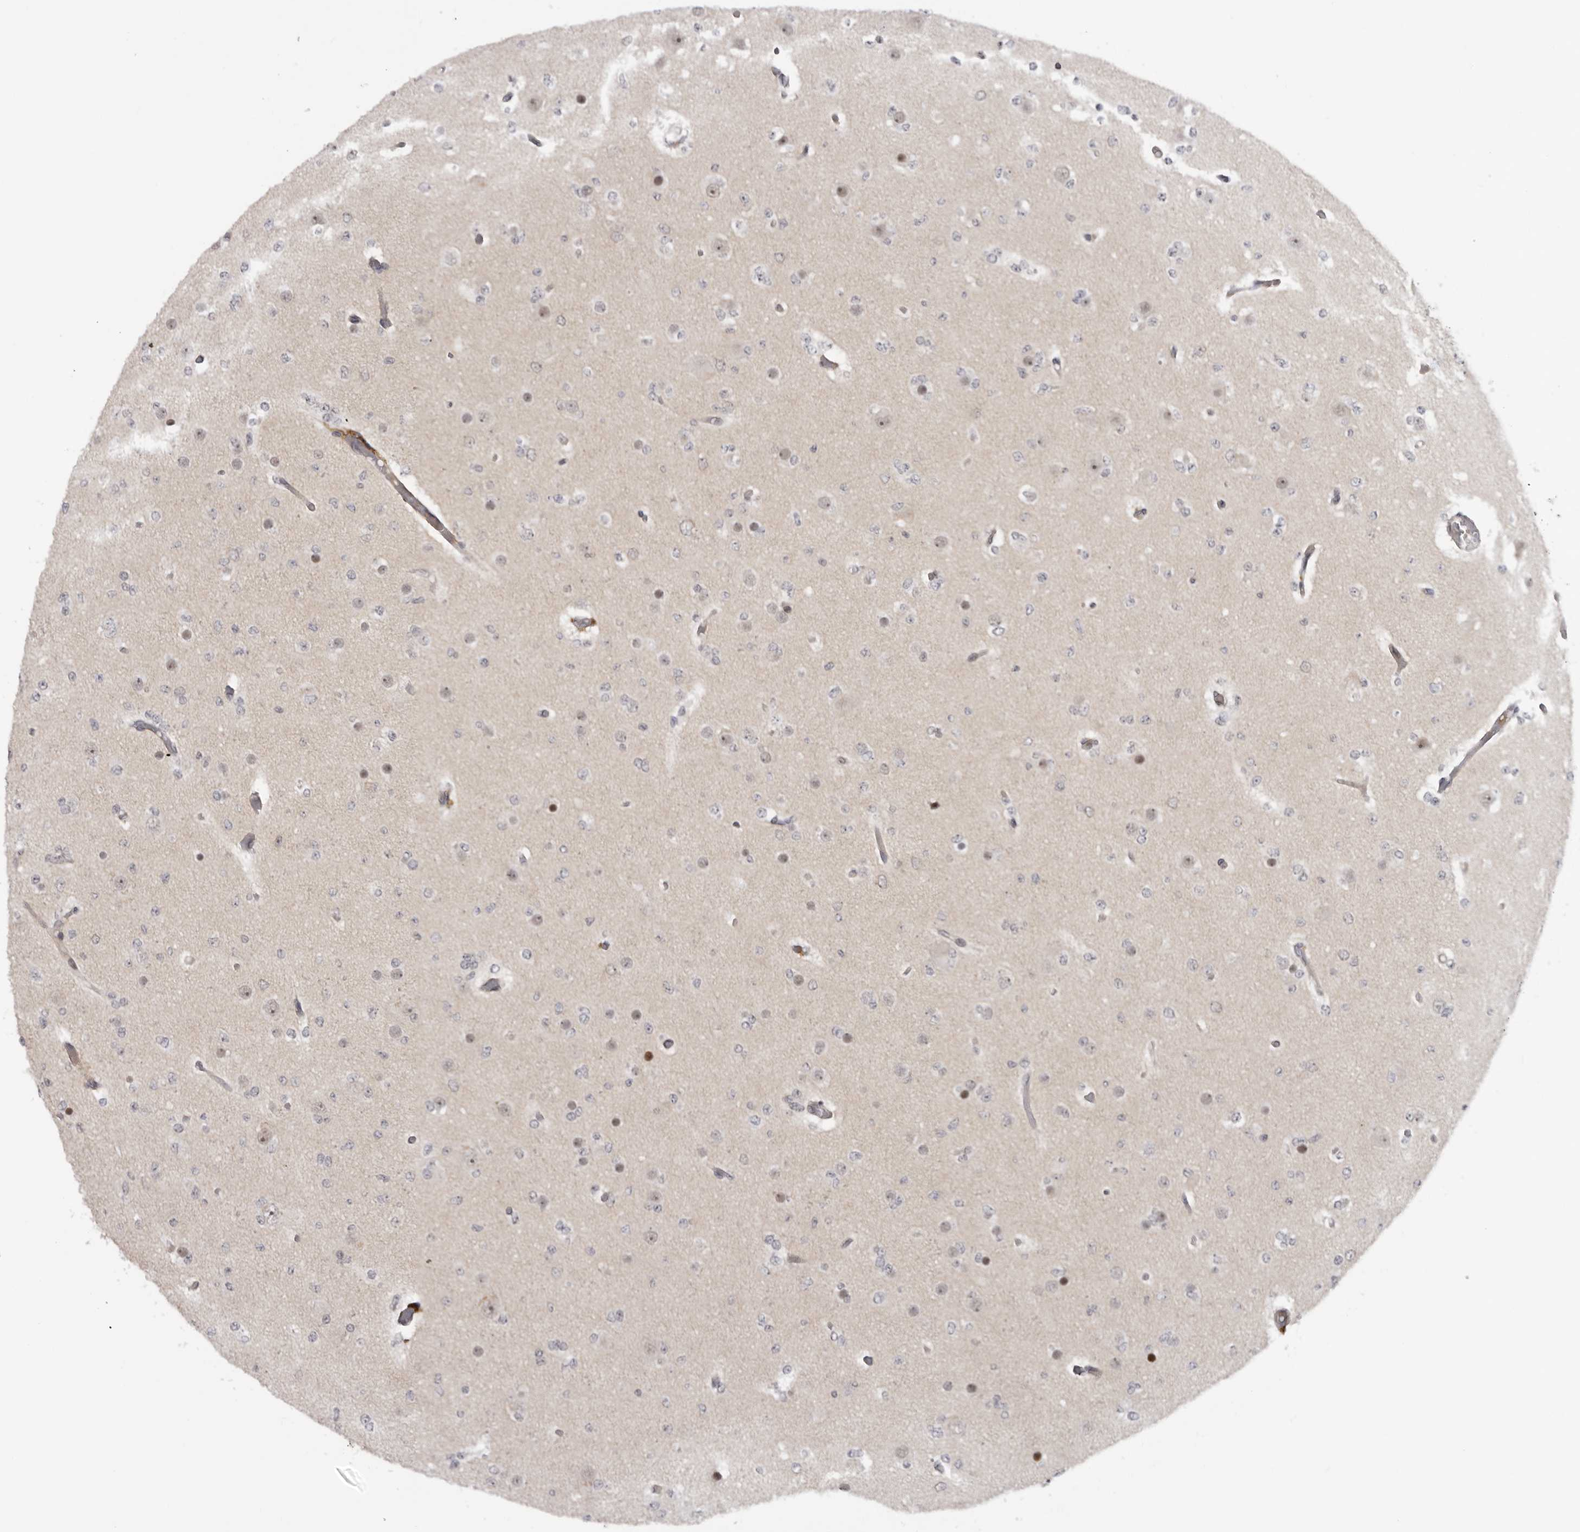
{"staining": {"intensity": "weak", "quantity": "<25%", "location": "nuclear"}, "tissue": "glioma", "cell_type": "Tumor cells", "image_type": "cancer", "snomed": [{"axis": "morphology", "description": "Glioma, malignant, Low grade"}, {"axis": "topography", "description": "Brain"}], "caption": "There is no significant expression in tumor cells of glioma. (Brightfield microscopy of DAB (3,3'-diaminobenzidine) immunohistochemistry at high magnification).", "gene": "ALPK2", "patient": {"sex": "female", "age": 22}}